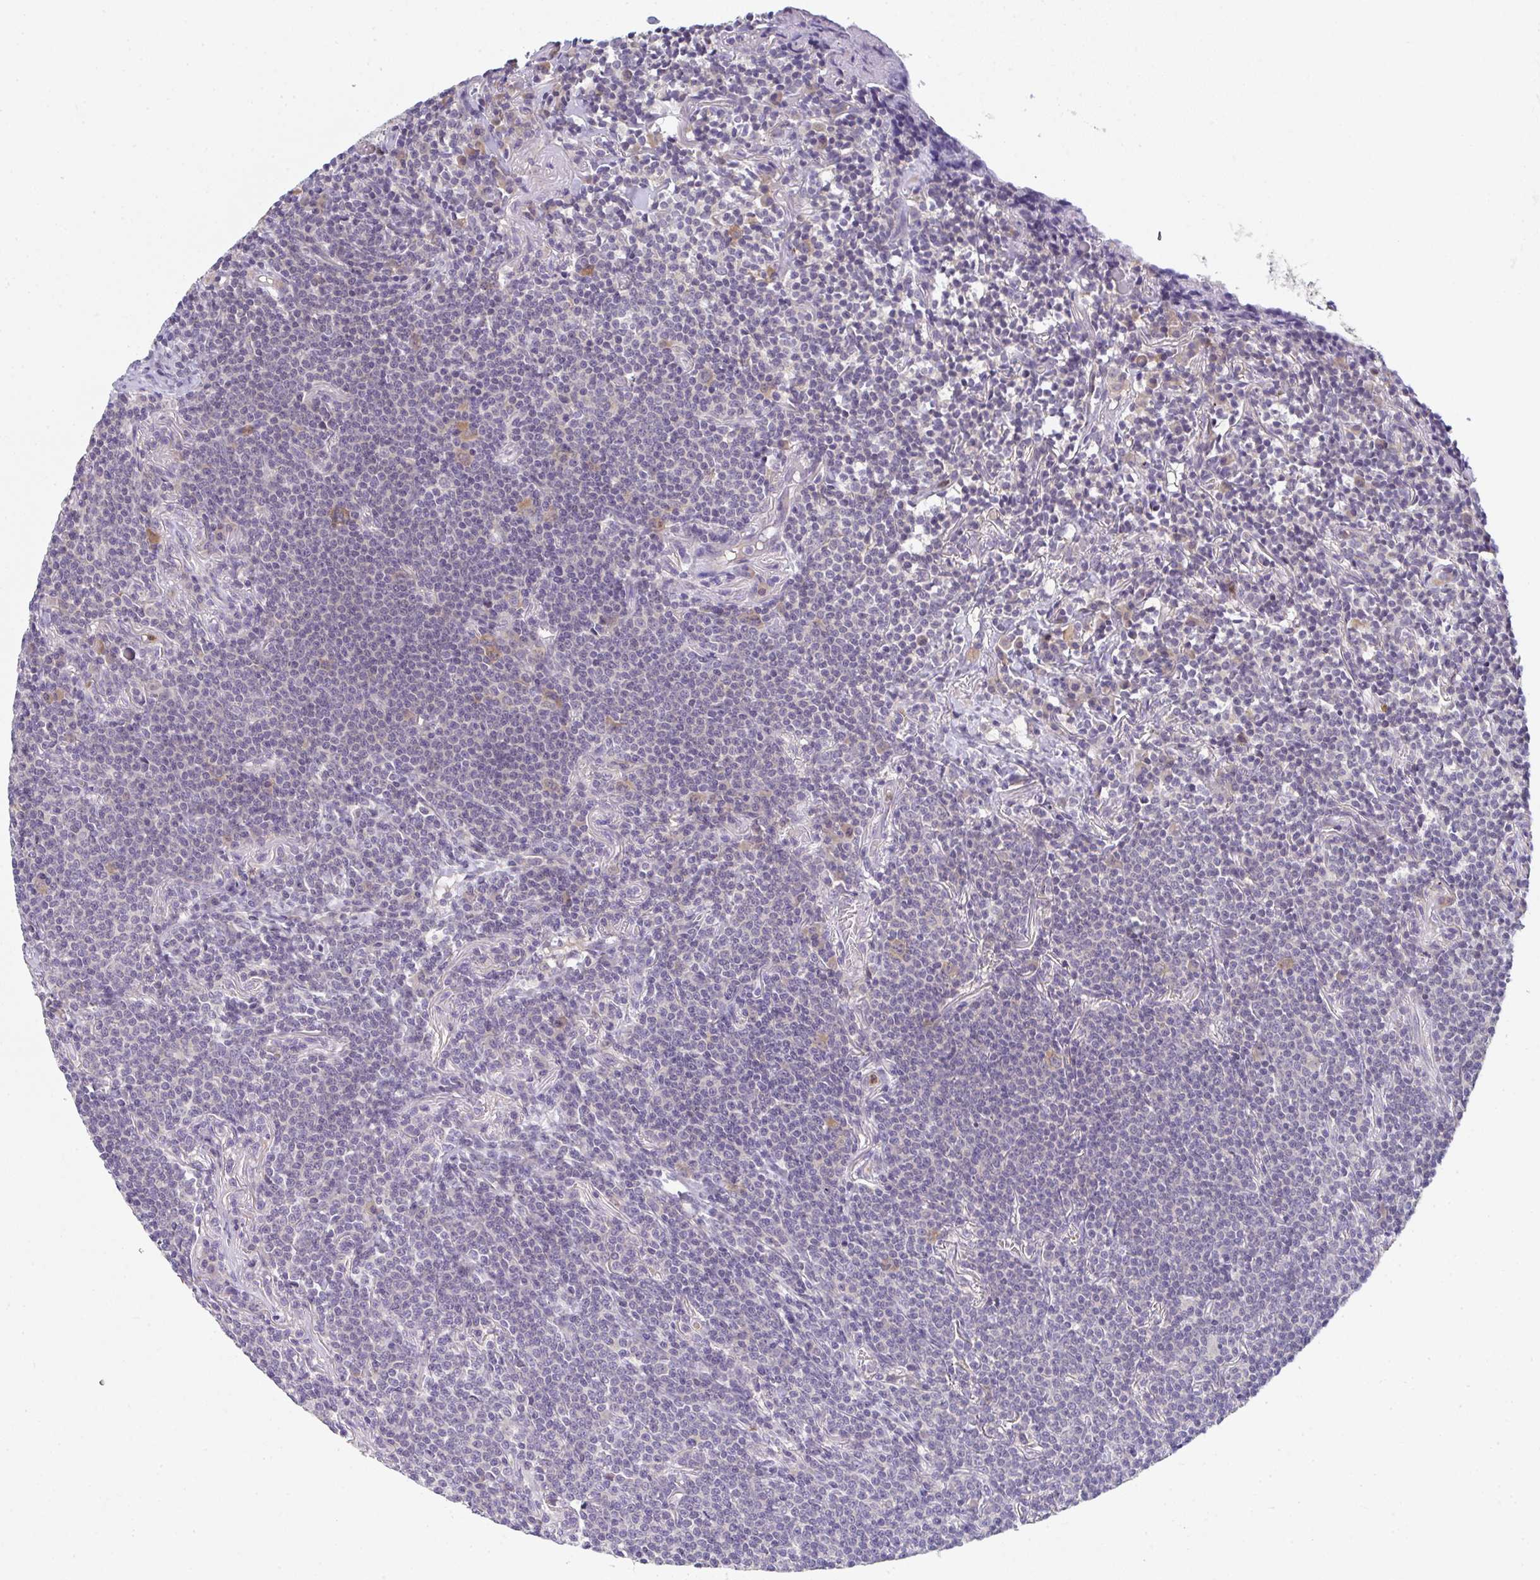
{"staining": {"intensity": "negative", "quantity": "none", "location": "none"}, "tissue": "lymphoma", "cell_type": "Tumor cells", "image_type": "cancer", "snomed": [{"axis": "morphology", "description": "Malignant lymphoma, non-Hodgkin's type, Low grade"}, {"axis": "topography", "description": "Lung"}], "caption": "Lymphoma was stained to show a protein in brown. There is no significant positivity in tumor cells. Brightfield microscopy of immunohistochemistry stained with DAB (brown) and hematoxylin (blue), captured at high magnification.", "gene": "RIOK1", "patient": {"sex": "female", "age": 71}}